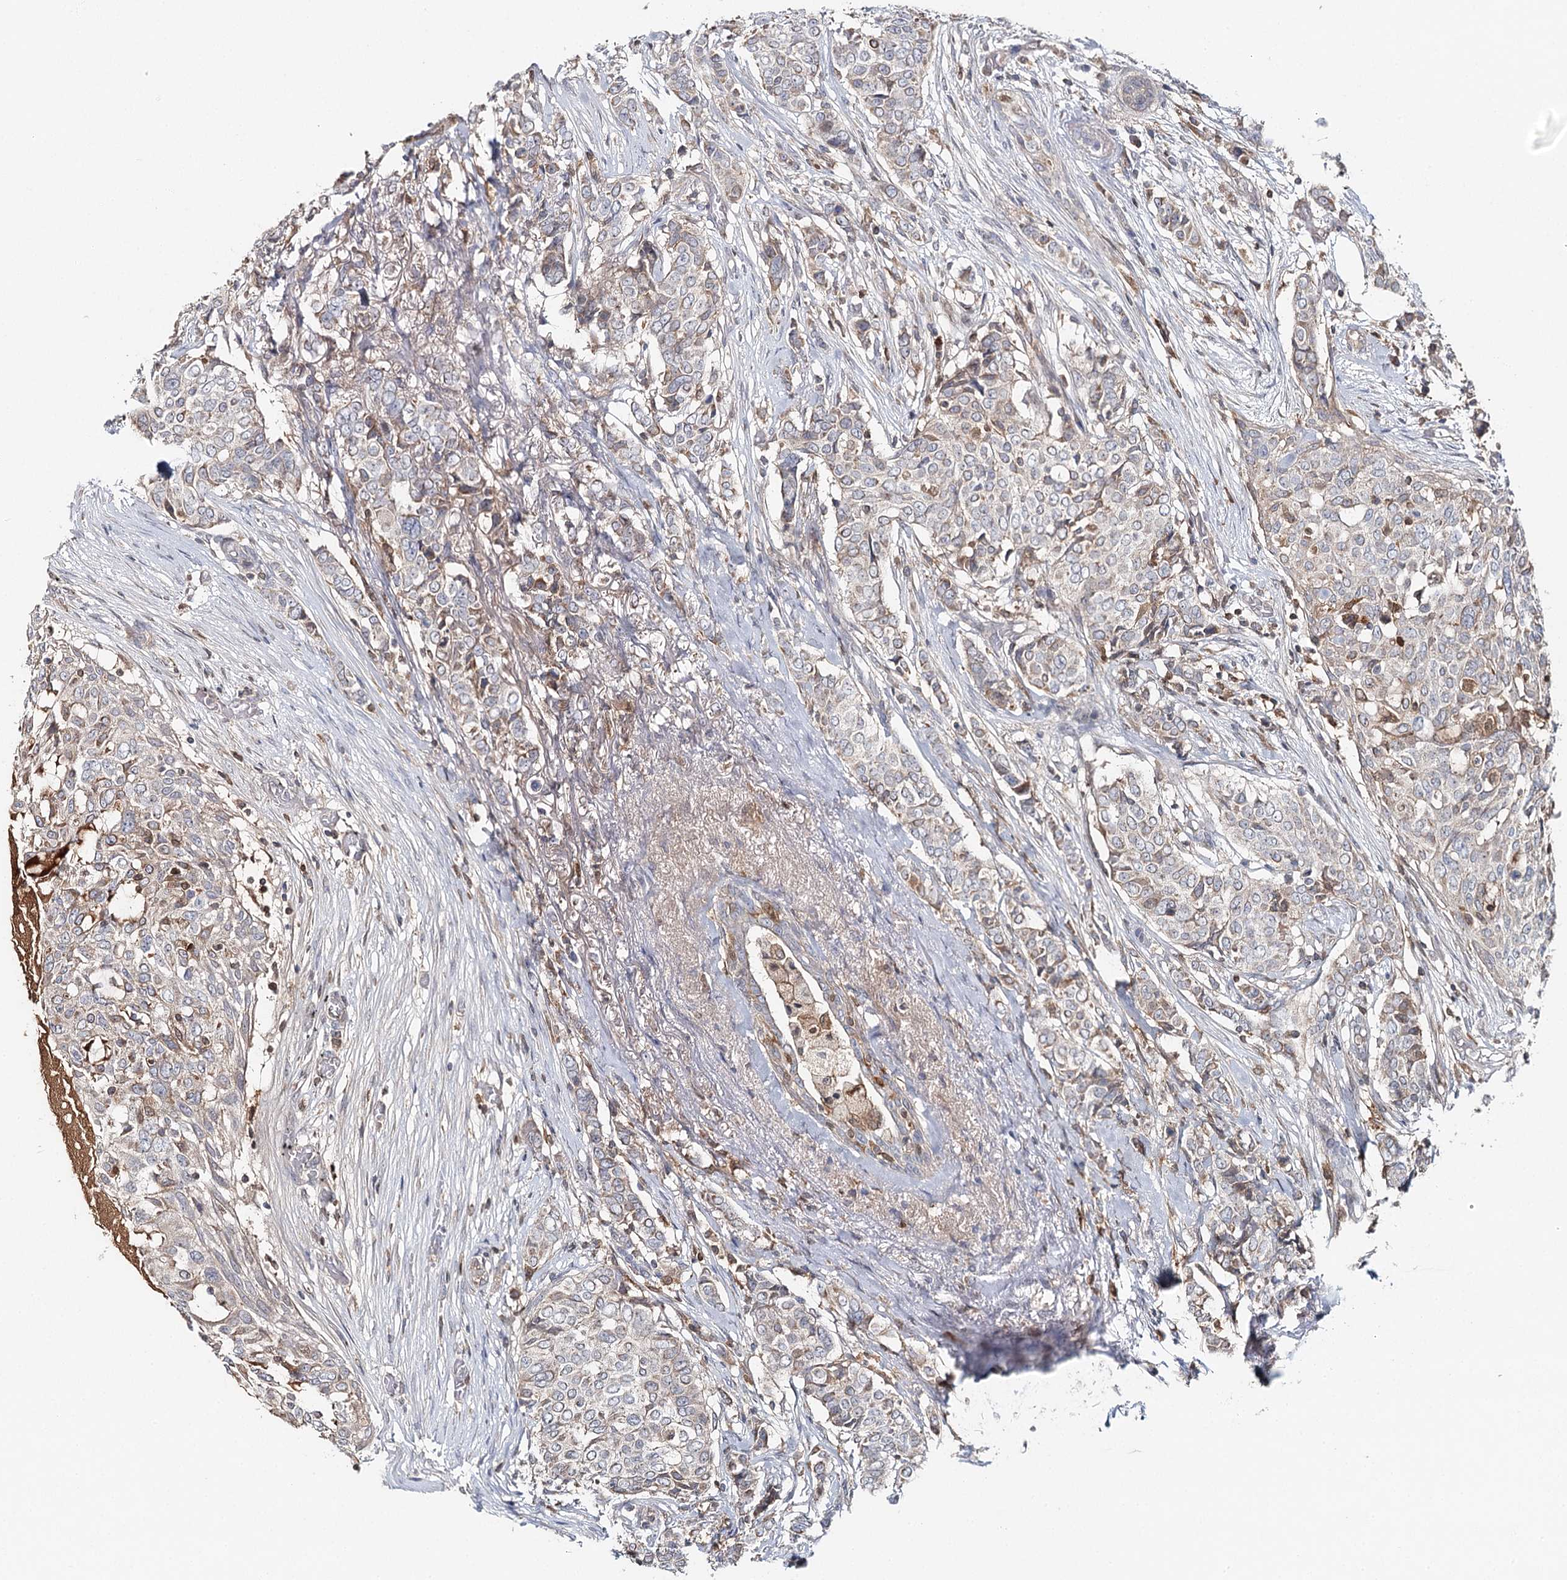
{"staining": {"intensity": "weak", "quantity": "<25%", "location": "cytoplasmic/membranous"}, "tissue": "breast cancer", "cell_type": "Tumor cells", "image_type": "cancer", "snomed": [{"axis": "morphology", "description": "Lobular carcinoma"}, {"axis": "topography", "description": "Breast"}], "caption": "Immunohistochemistry photomicrograph of human lobular carcinoma (breast) stained for a protein (brown), which displays no positivity in tumor cells.", "gene": "SLC41A2", "patient": {"sex": "female", "age": 51}}